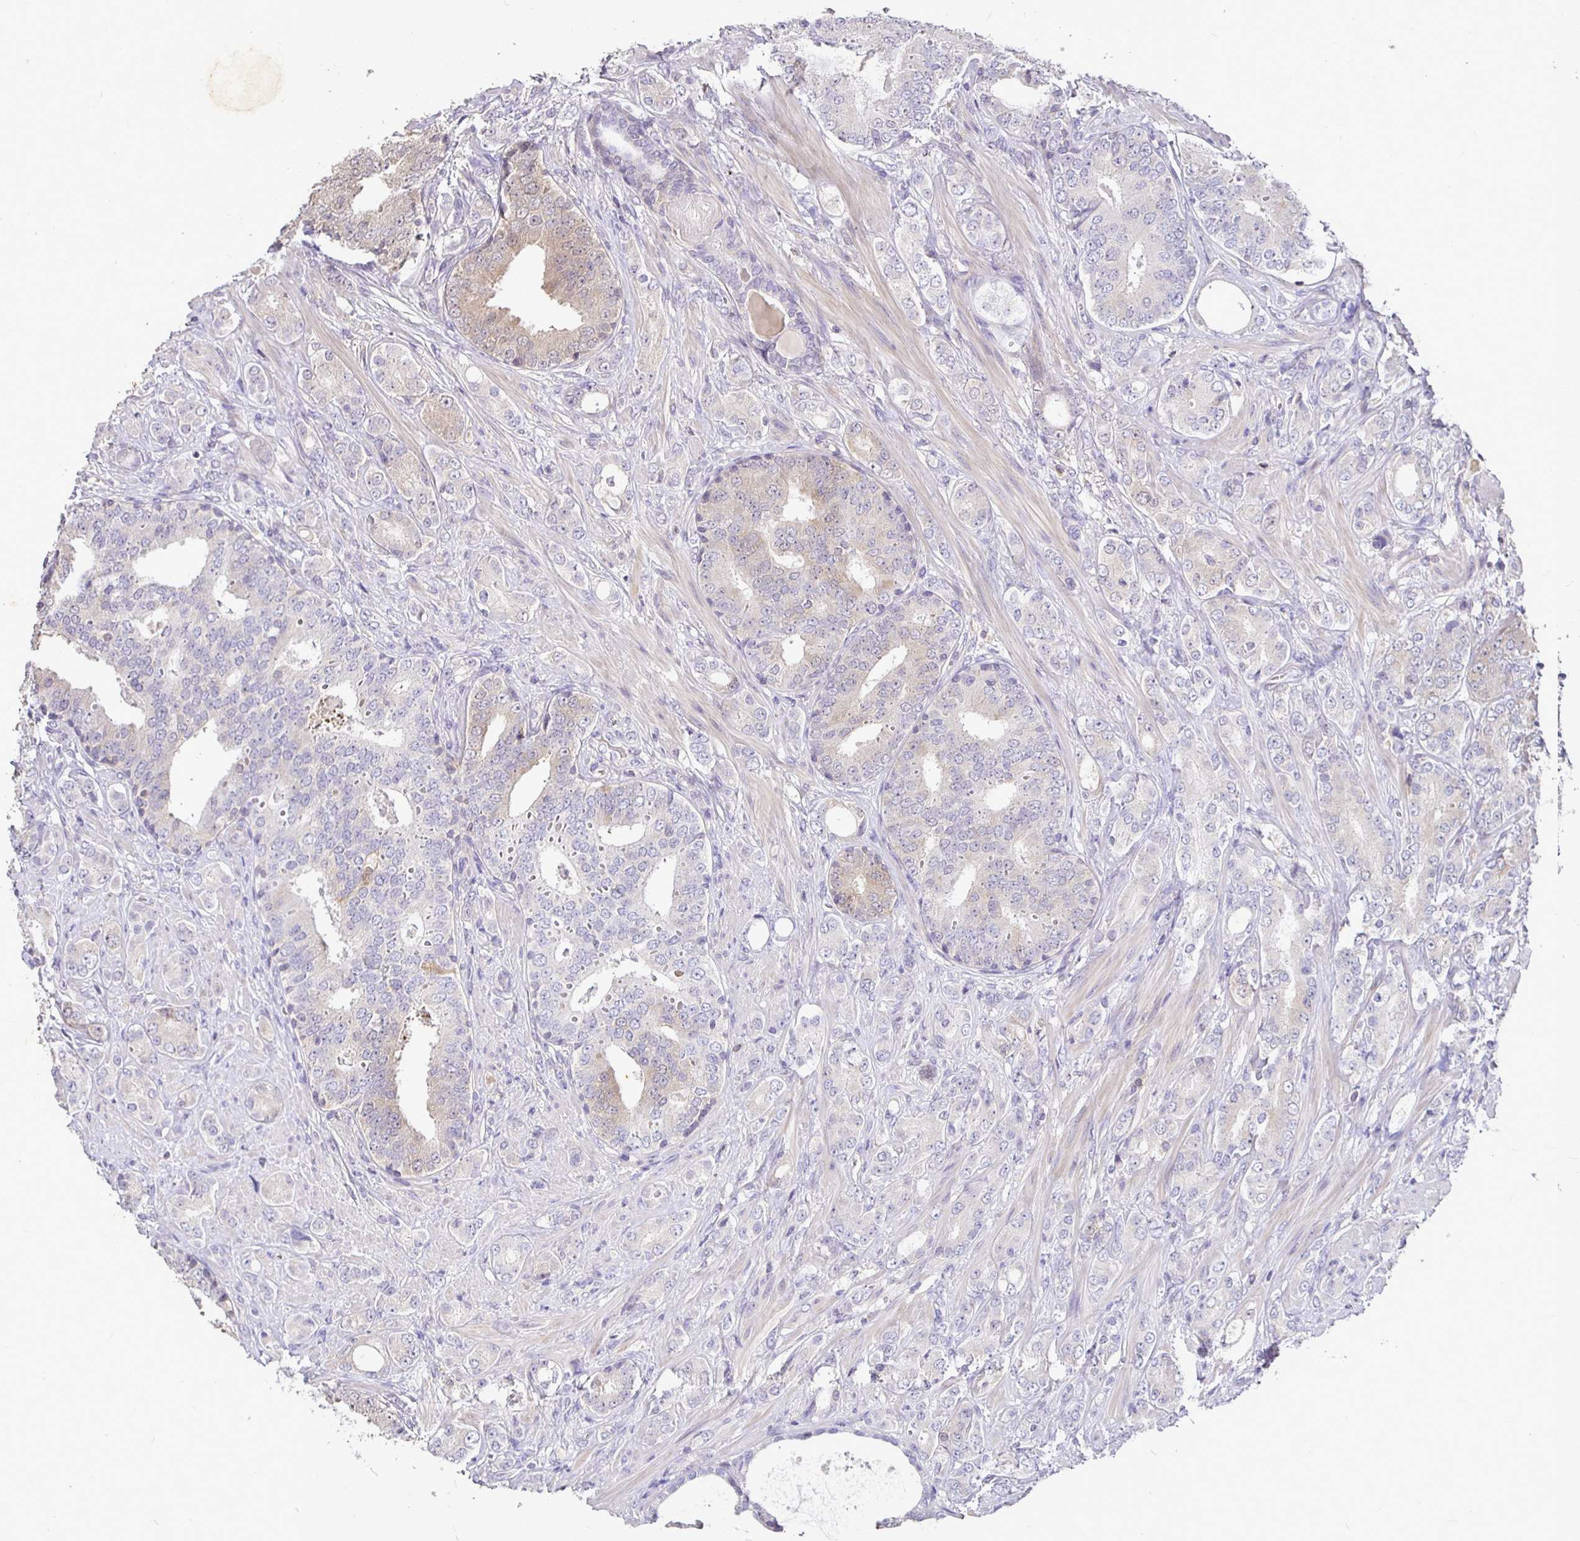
{"staining": {"intensity": "weak", "quantity": "<25%", "location": "cytoplasmic/membranous"}, "tissue": "prostate cancer", "cell_type": "Tumor cells", "image_type": "cancer", "snomed": [{"axis": "morphology", "description": "Adenocarcinoma, High grade"}, {"axis": "topography", "description": "Prostate"}], "caption": "This micrograph is of prostate adenocarcinoma (high-grade) stained with immunohistochemistry to label a protein in brown with the nuclei are counter-stained blue. There is no staining in tumor cells.", "gene": "SHISA4", "patient": {"sex": "male", "age": 62}}